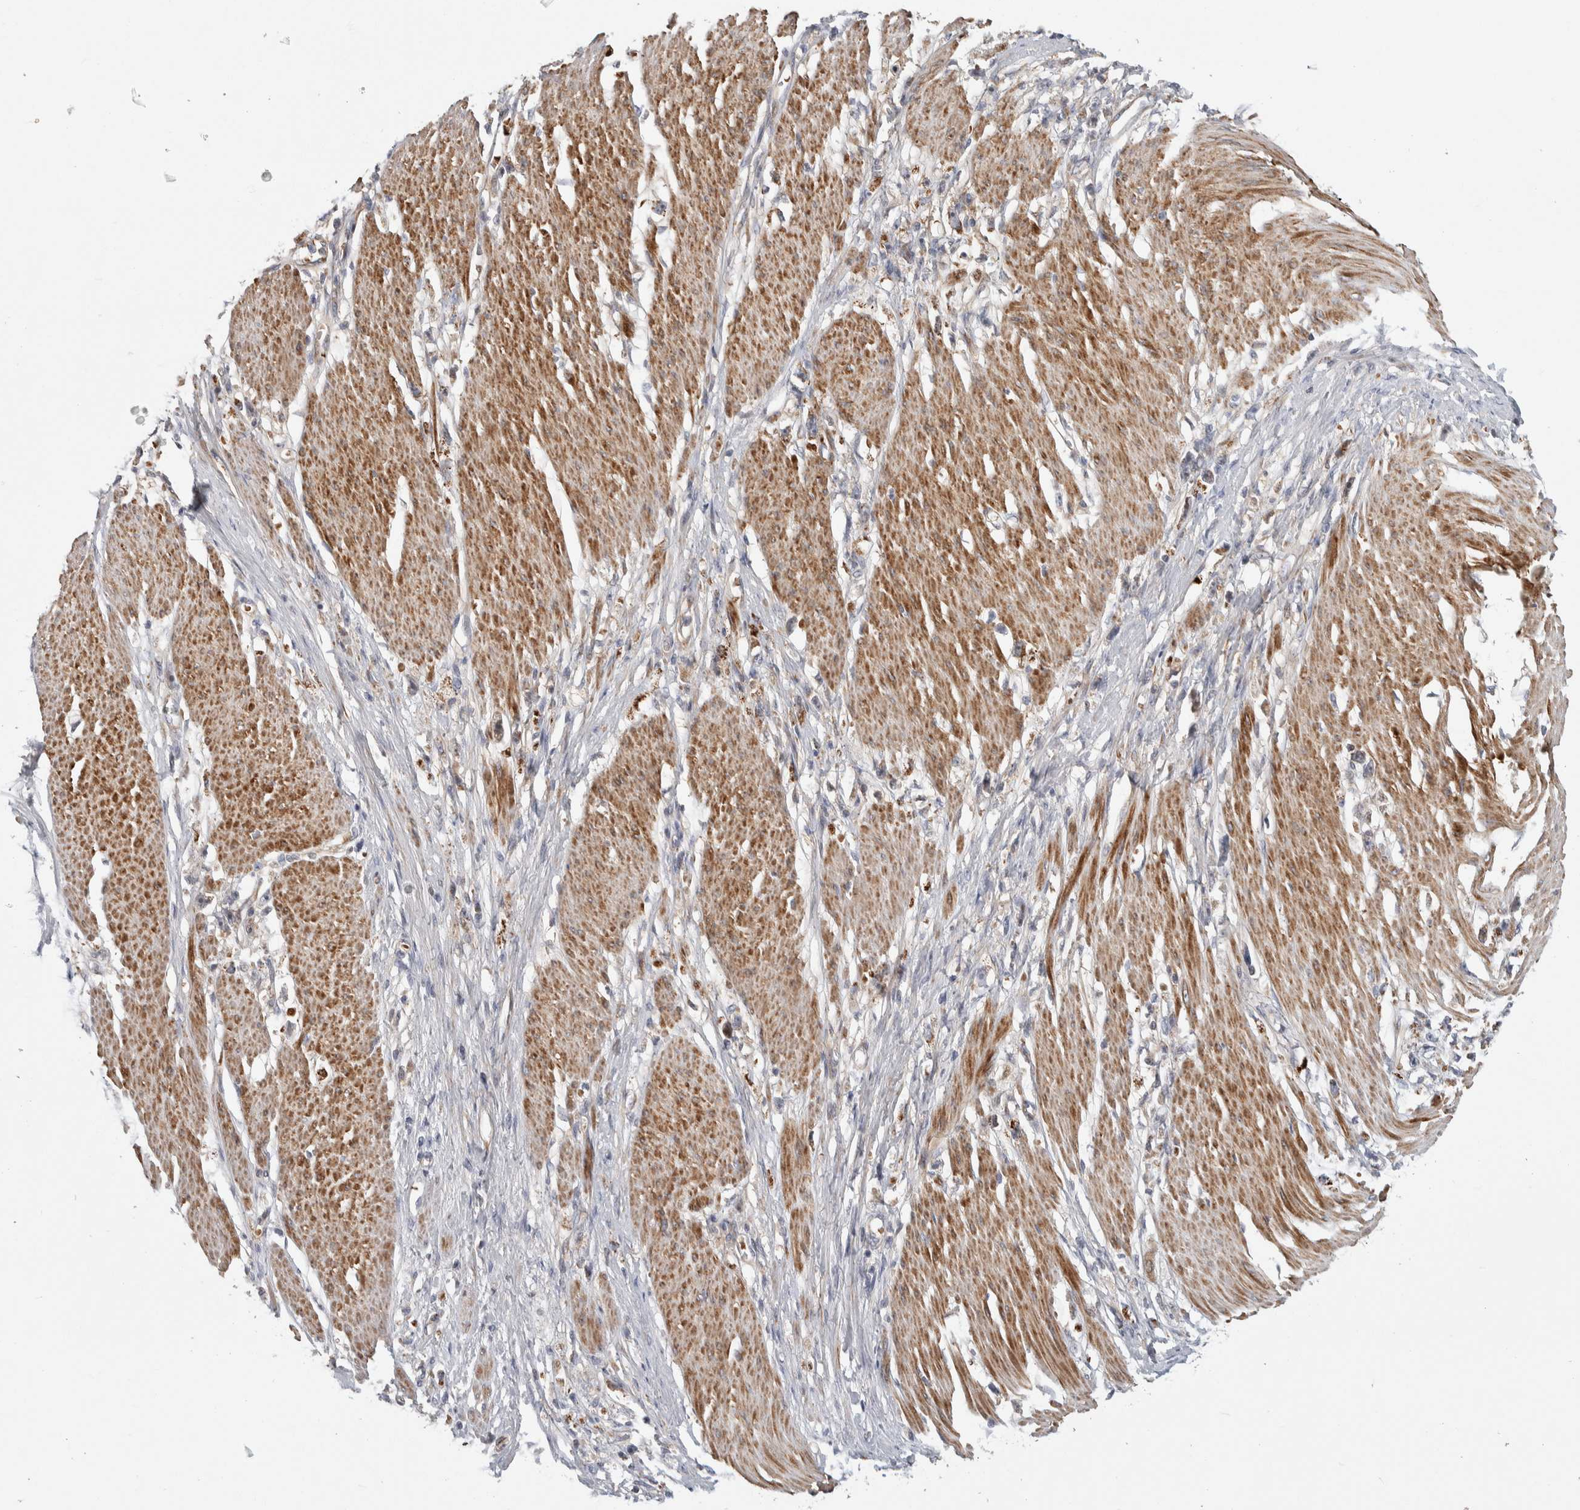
{"staining": {"intensity": "negative", "quantity": "none", "location": "none"}, "tissue": "stomach cancer", "cell_type": "Tumor cells", "image_type": "cancer", "snomed": [{"axis": "morphology", "description": "Adenocarcinoma, NOS"}, {"axis": "topography", "description": "Stomach"}], "caption": "There is no significant positivity in tumor cells of stomach cancer.", "gene": "PSMG3", "patient": {"sex": "female", "age": 59}}